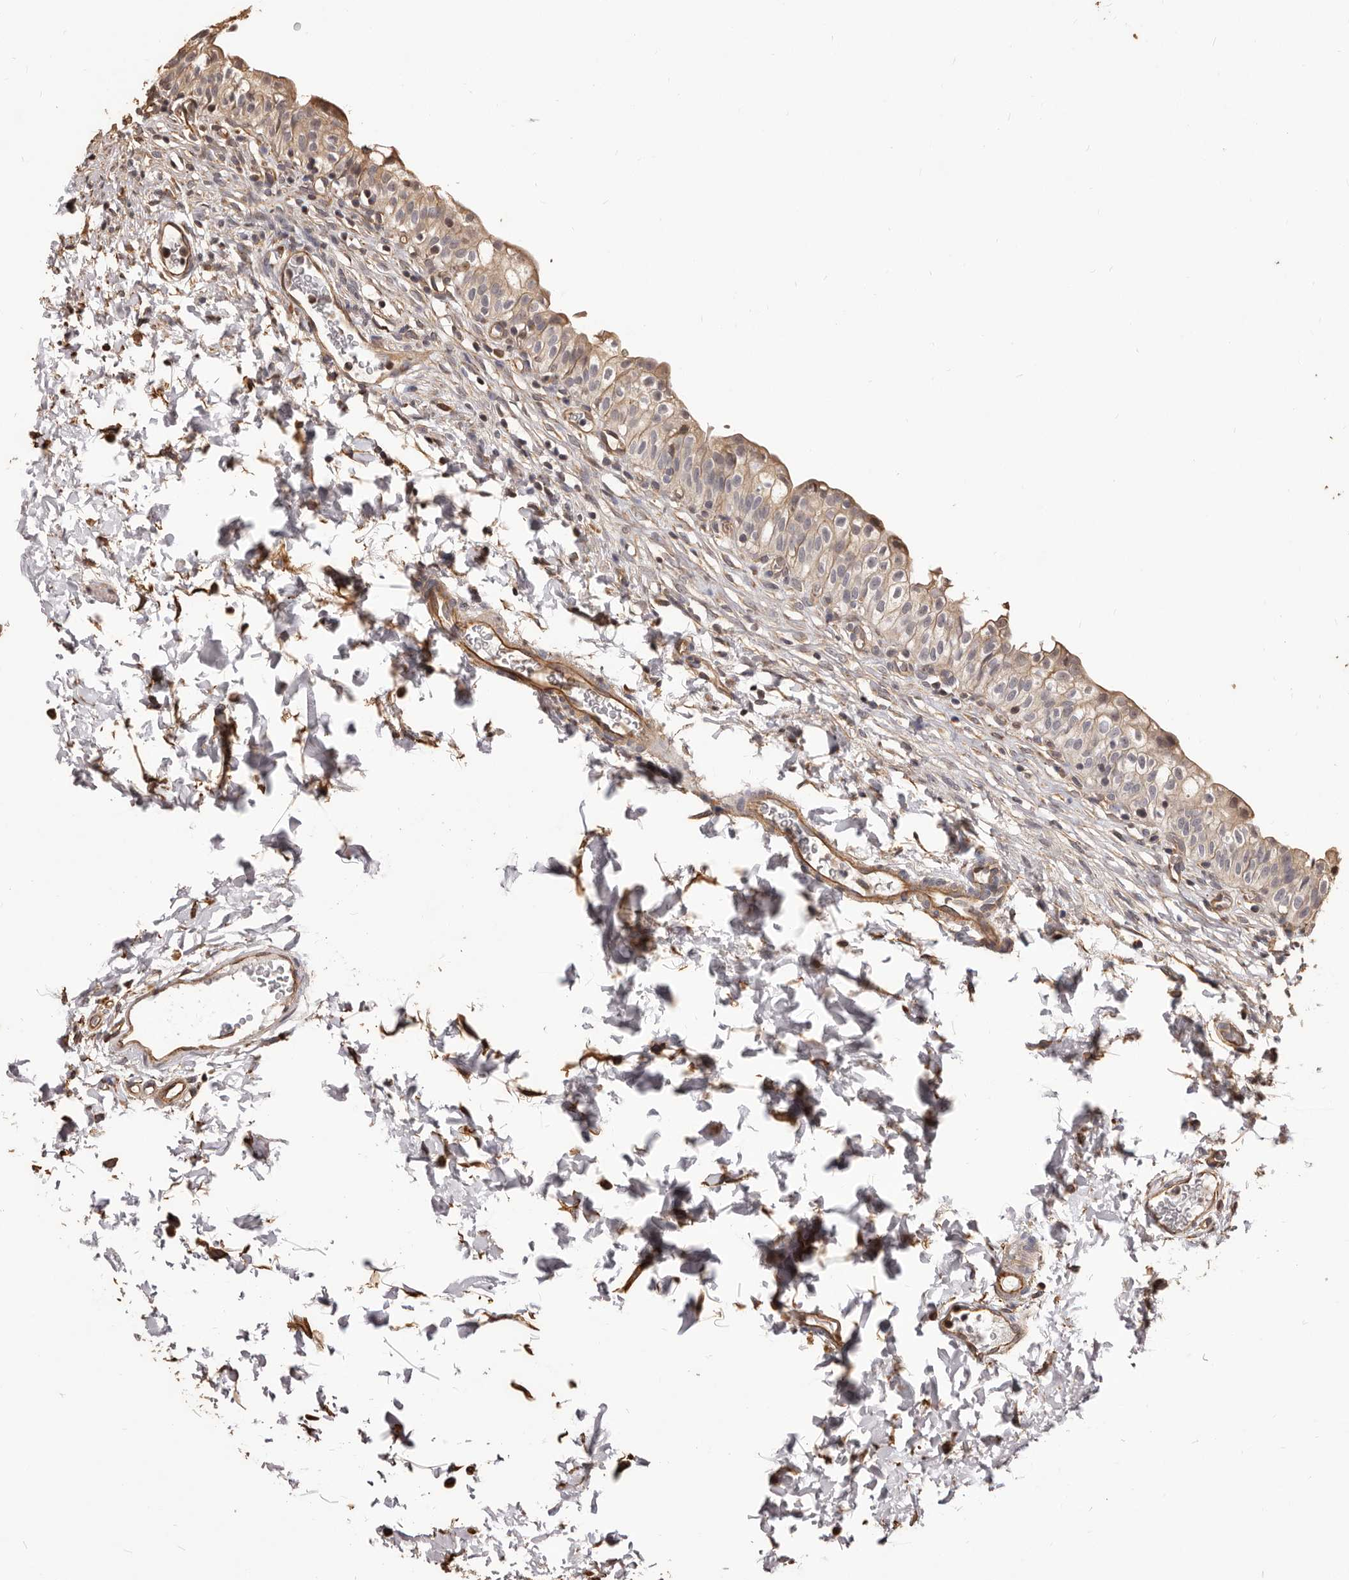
{"staining": {"intensity": "weak", "quantity": "25%-75%", "location": "cytoplasmic/membranous"}, "tissue": "urinary bladder", "cell_type": "Urothelial cells", "image_type": "normal", "snomed": [{"axis": "morphology", "description": "Normal tissue, NOS"}, {"axis": "topography", "description": "Urinary bladder"}], "caption": "Immunohistochemistry photomicrograph of benign urinary bladder: urinary bladder stained using IHC demonstrates low levels of weak protein expression localized specifically in the cytoplasmic/membranous of urothelial cells, appearing as a cytoplasmic/membranous brown color.", "gene": "ALPK1", "patient": {"sex": "male", "age": 55}}